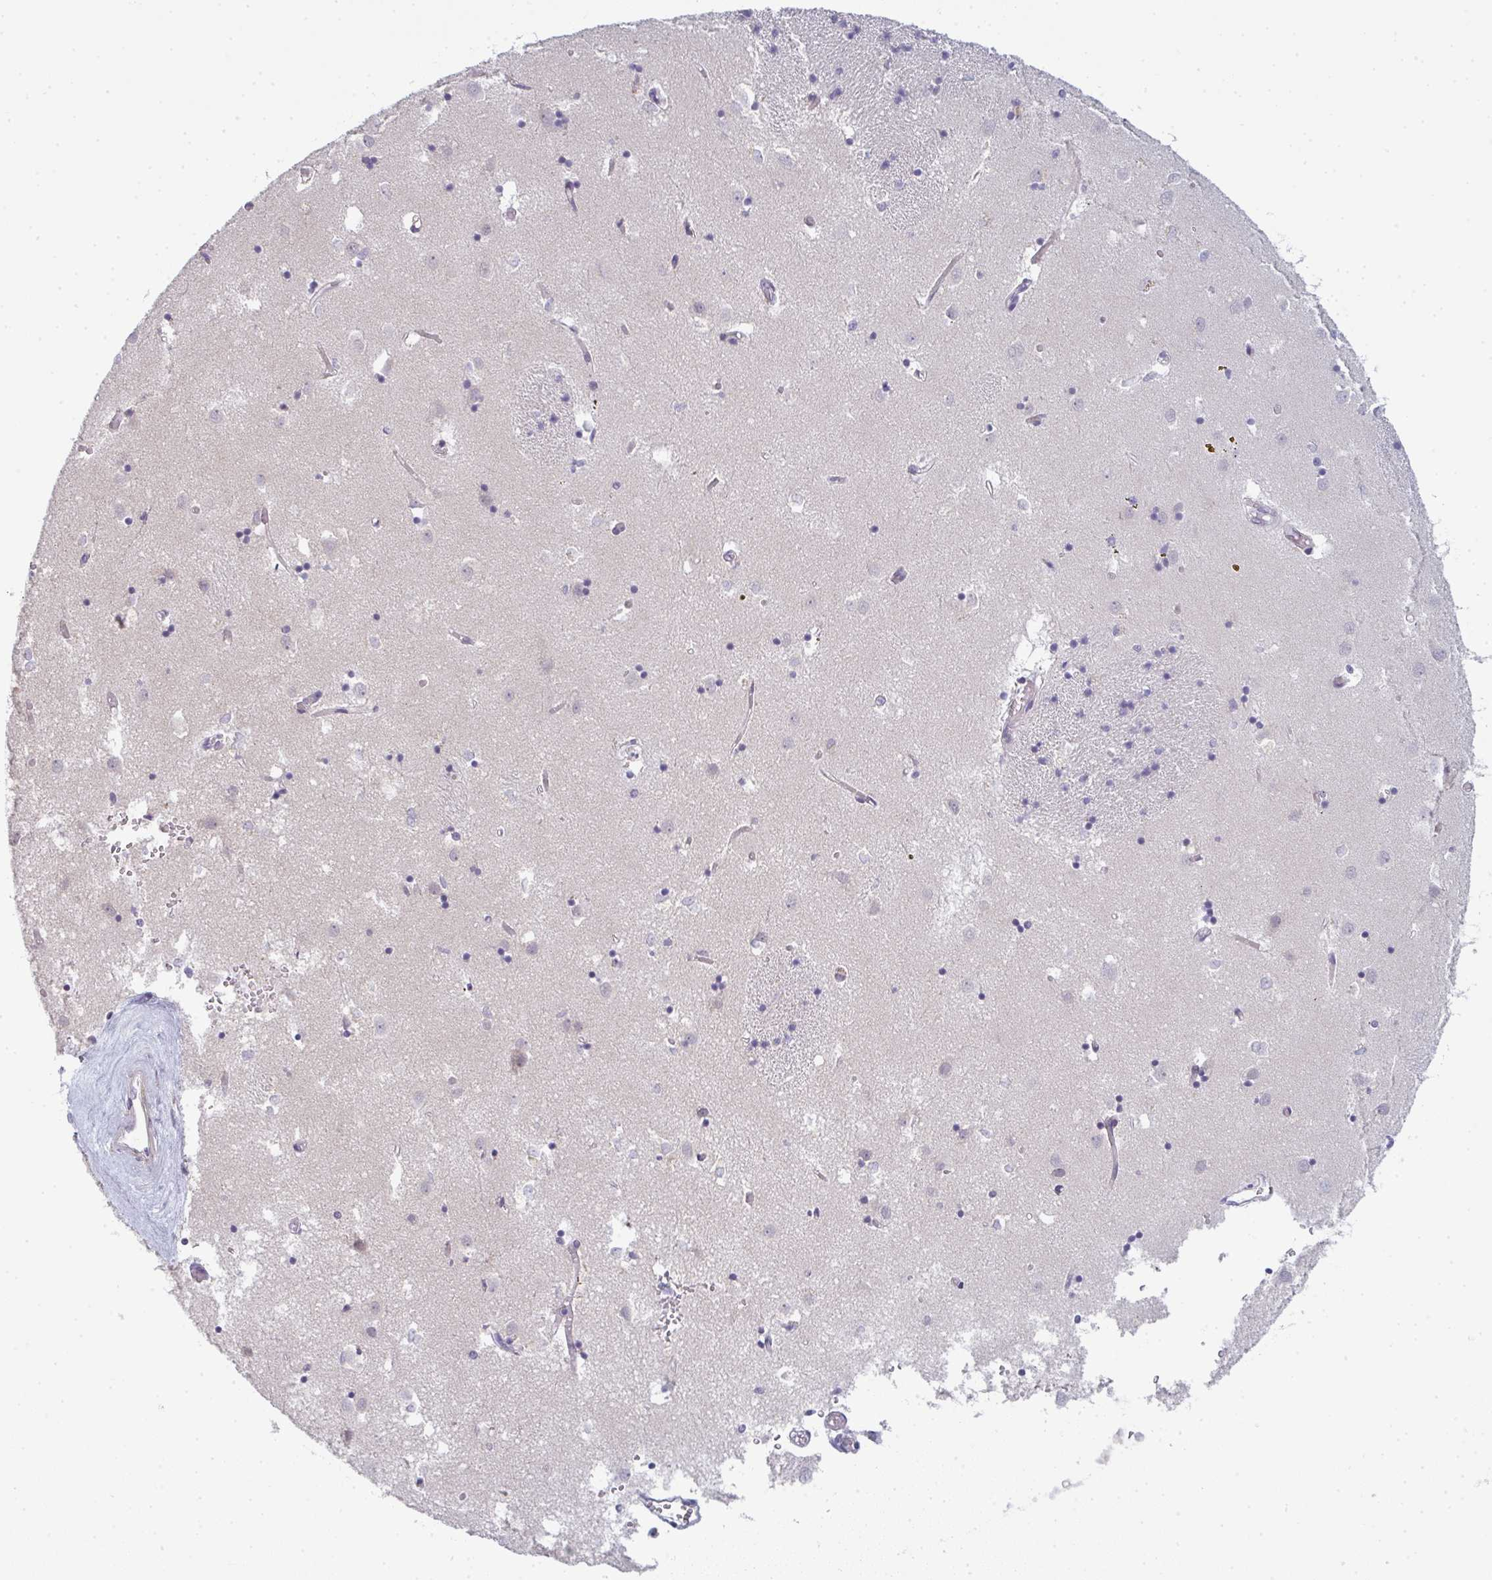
{"staining": {"intensity": "negative", "quantity": "none", "location": "none"}, "tissue": "caudate", "cell_type": "Glial cells", "image_type": "normal", "snomed": [{"axis": "morphology", "description": "Normal tissue, NOS"}, {"axis": "topography", "description": "Lateral ventricle wall"}], "caption": "This micrograph is of unremarkable caudate stained with immunohistochemistry (IHC) to label a protein in brown with the nuclei are counter-stained blue. There is no positivity in glial cells. (Brightfield microscopy of DAB (3,3'-diaminobenzidine) immunohistochemistry (IHC) at high magnification).", "gene": "TEX33", "patient": {"sex": "male", "age": 70}}